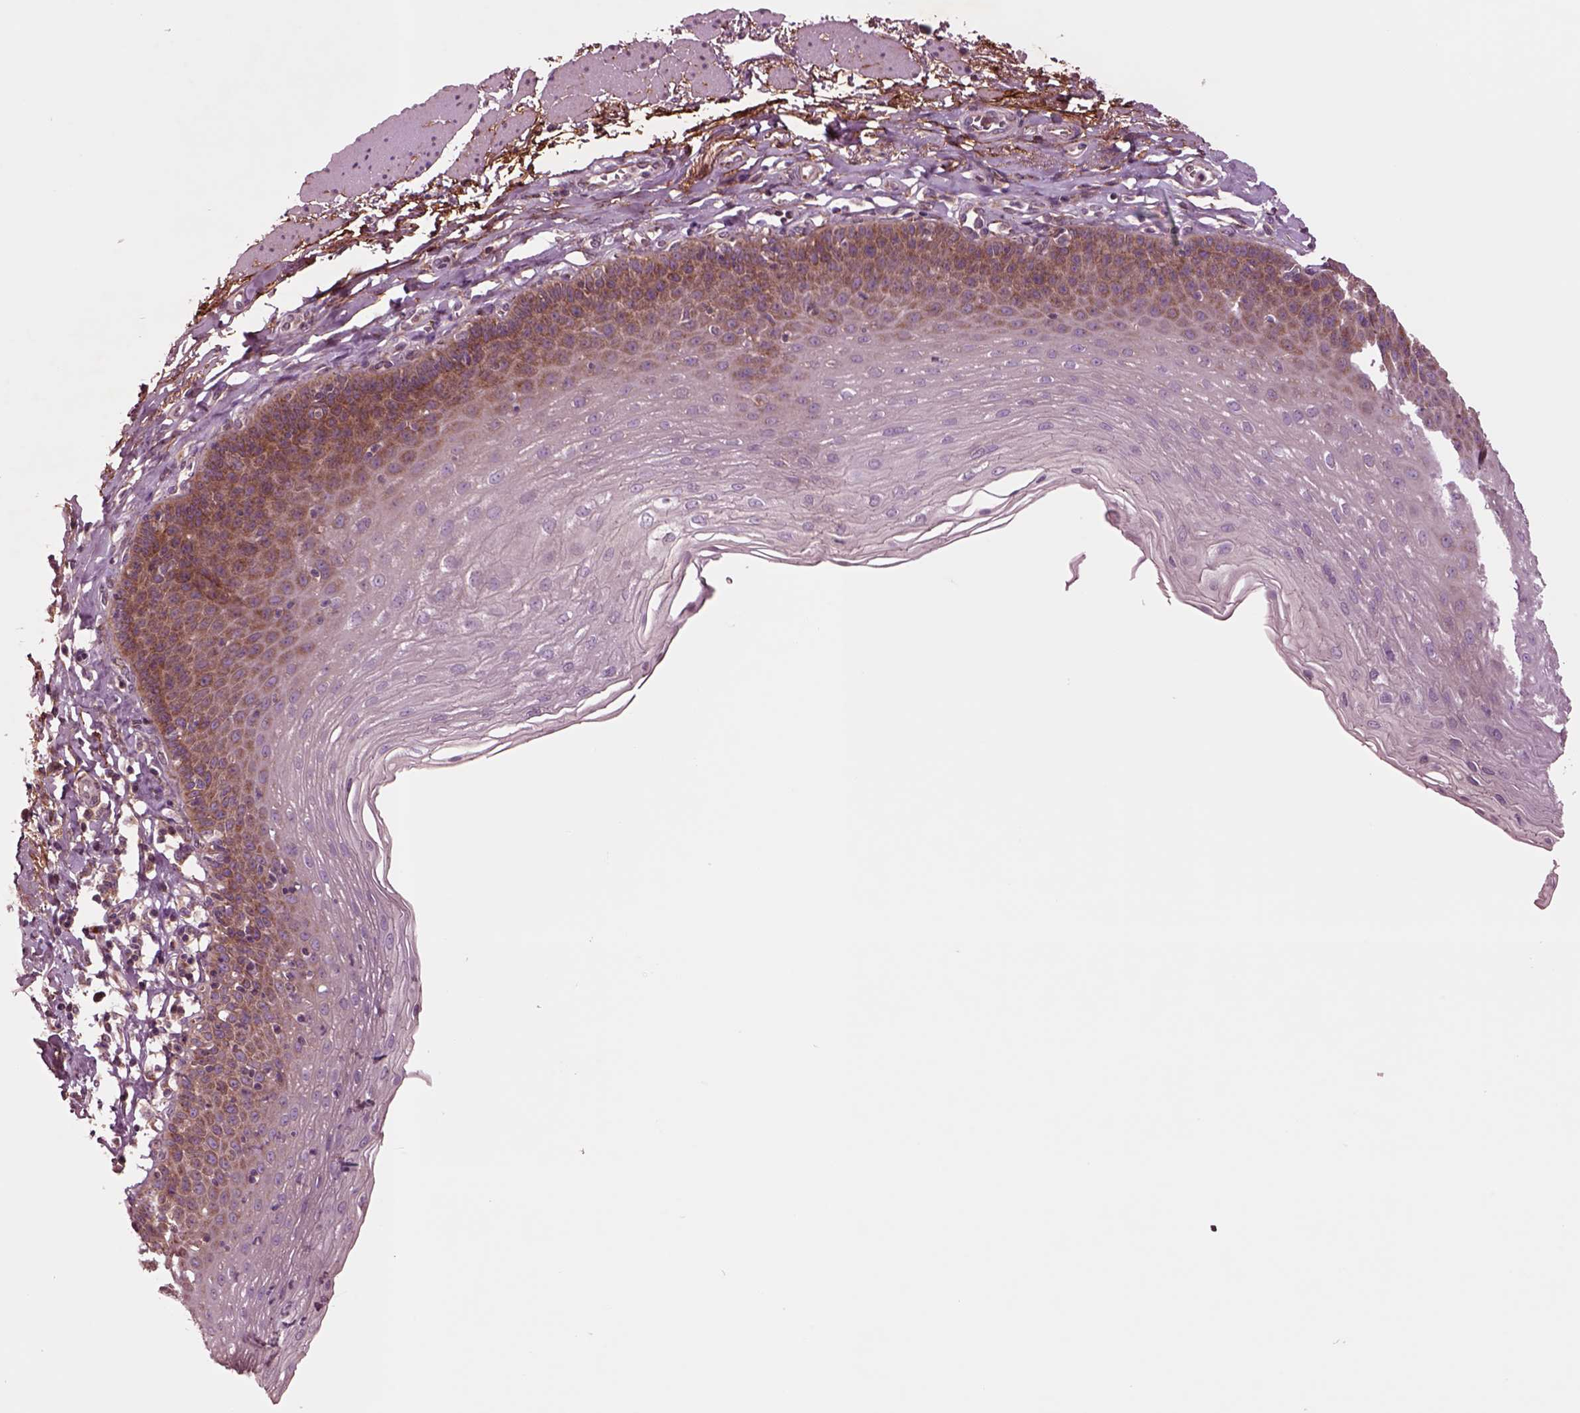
{"staining": {"intensity": "moderate", "quantity": "25%-75%", "location": "cytoplasmic/membranous"}, "tissue": "esophagus", "cell_type": "Squamous epithelial cells", "image_type": "normal", "snomed": [{"axis": "morphology", "description": "Normal tissue, NOS"}, {"axis": "topography", "description": "Esophagus"}], "caption": "Squamous epithelial cells display medium levels of moderate cytoplasmic/membranous positivity in approximately 25%-75% of cells in unremarkable human esophagus.", "gene": "SEC23A", "patient": {"sex": "female", "age": 81}}